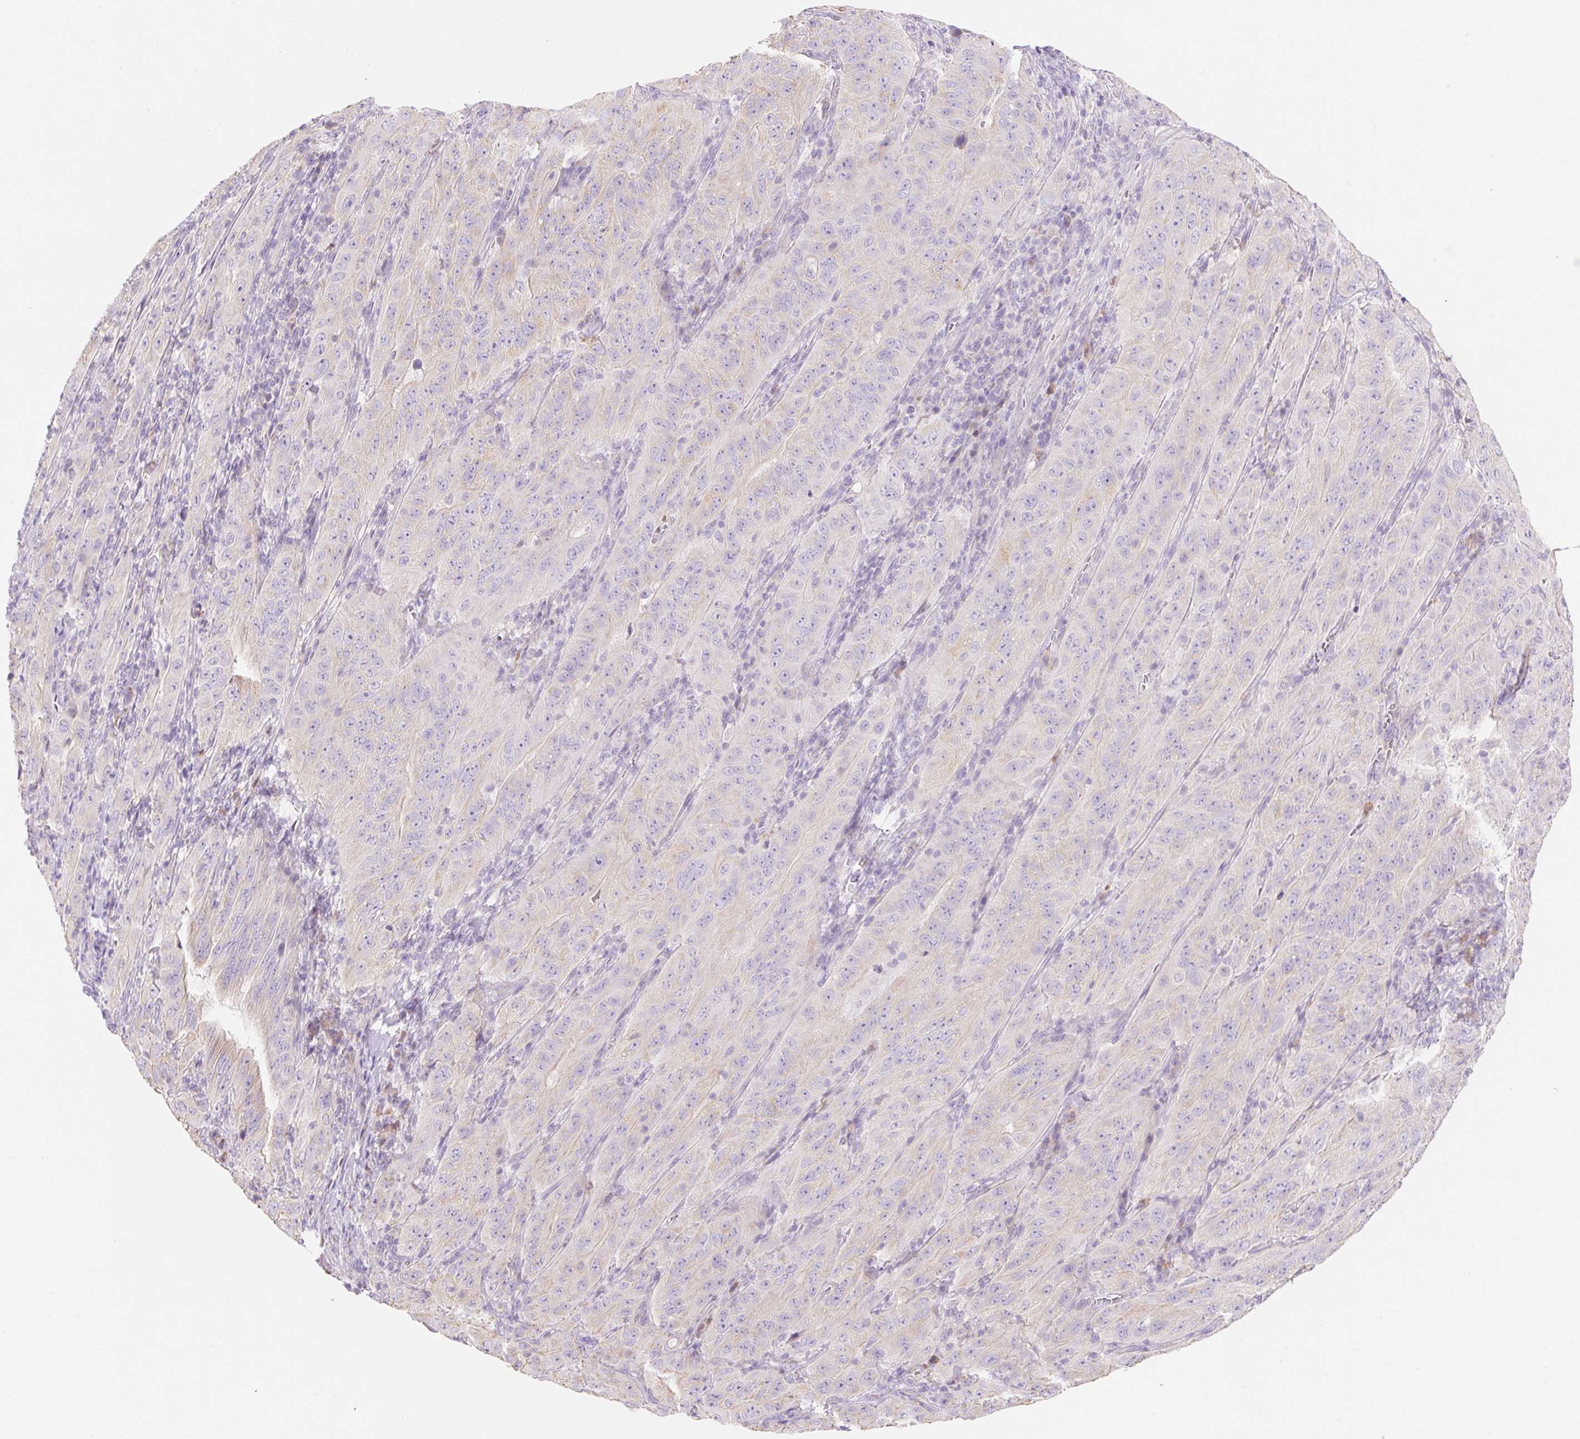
{"staining": {"intensity": "negative", "quantity": "none", "location": "none"}, "tissue": "pancreatic cancer", "cell_type": "Tumor cells", "image_type": "cancer", "snomed": [{"axis": "morphology", "description": "Adenocarcinoma, NOS"}, {"axis": "topography", "description": "Pancreas"}], "caption": "This is an immunohistochemistry histopathology image of pancreatic cancer (adenocarcinoma). There is no positivity in tumor cells.", "gene": "DHX35", "patient": {"sex": "male", "age": 63}}